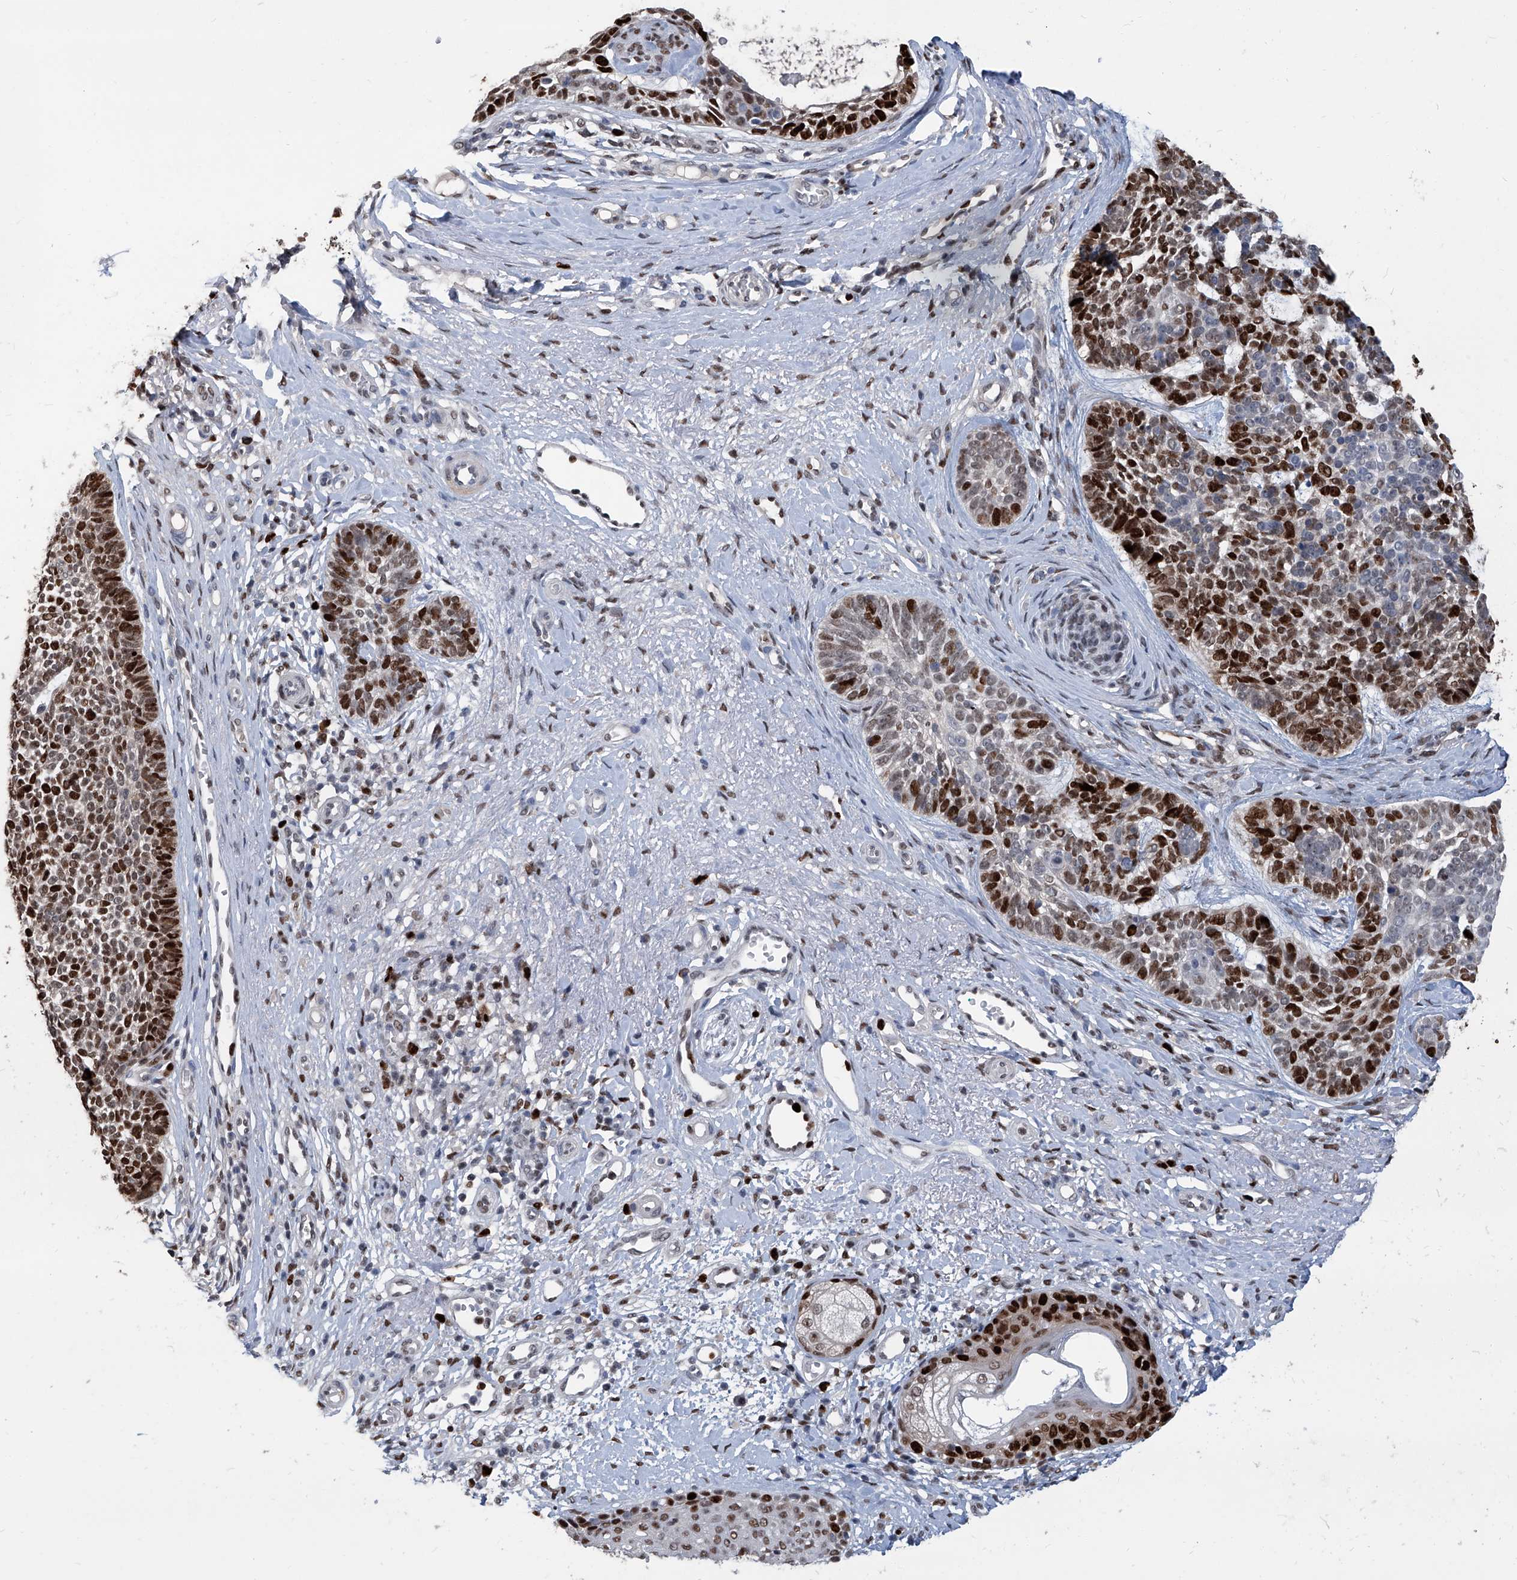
{"staining": {"intensity": "strong", "quantity": ">75%", "location": "nuclear"}, "tissue": "skin cancer", "cell_type": "Tumor cells", "image_type": "cancer", "snomed": [{"axis": "morphology", "description": "Basal cell carcinoma"}, {"axis": "topography", "description": "Skin"}], "caption": "A high-resolution histopathology image shows immunohistochemistry staining of skin cancer, which reveals strong nuclear expression in about >75% of tumor cells. (DAB IHC with brightfield microscopy, high magnification).", "gene": "PCNA", "patient": {"sex": "female", "age": 81}}